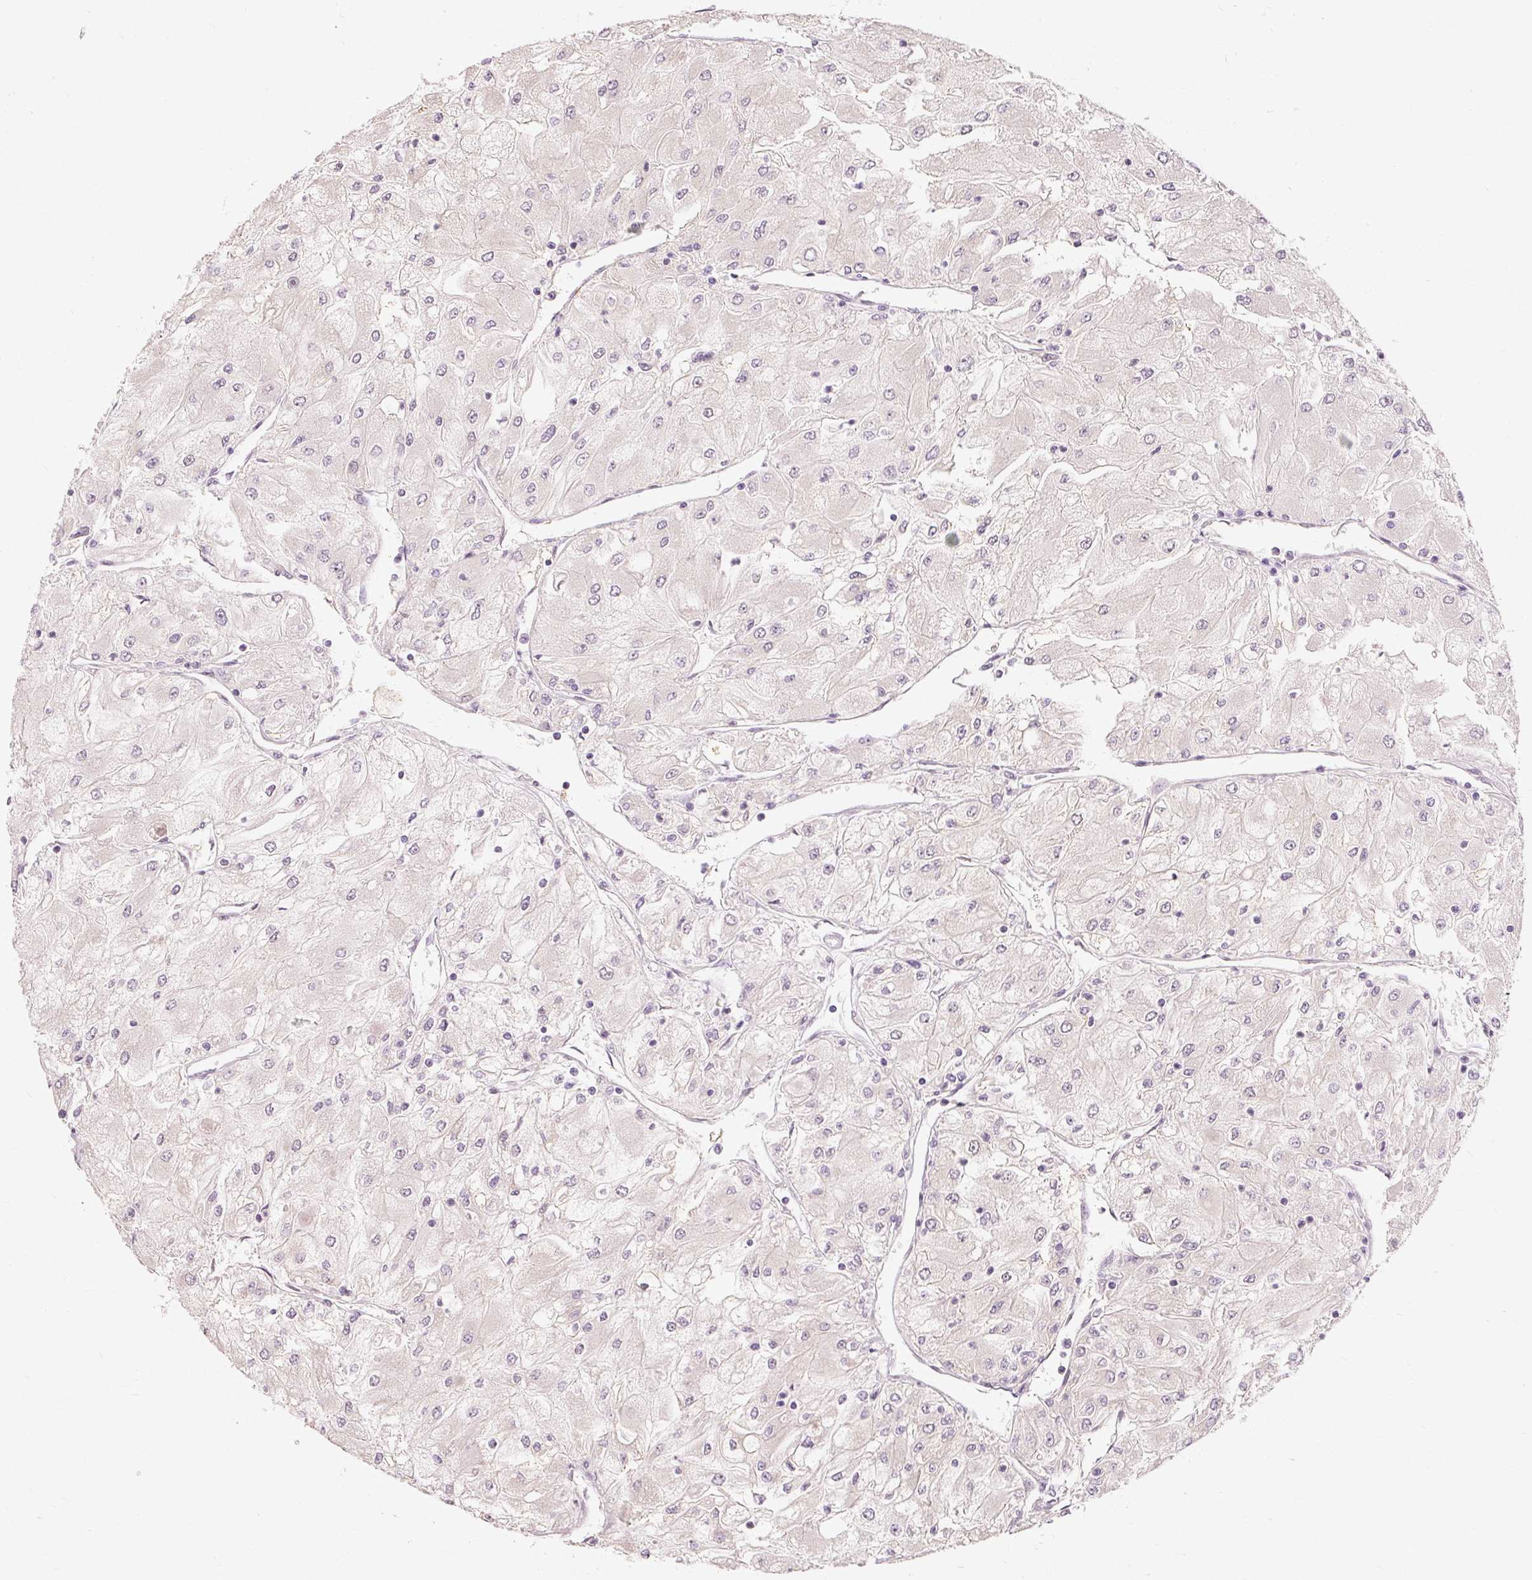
{"staining": {"intensity": "negative", "quantity": "none", "location": "none"}, "tissue": "renal cancer", "cell_type": "Tumor cells", "image_type": "cancer", "snomed": [{"axis": "morphology", "description": "Adenocarcinoma, NOS"}, {"axis": "topography", "description": "Kidney"}], "caption": "The micrograph exhibits no significant expression in tumor cells of adenocarcinoma (renal).", "gene": "CAPN3", "patient": {"sex": "male", "age": 80}}